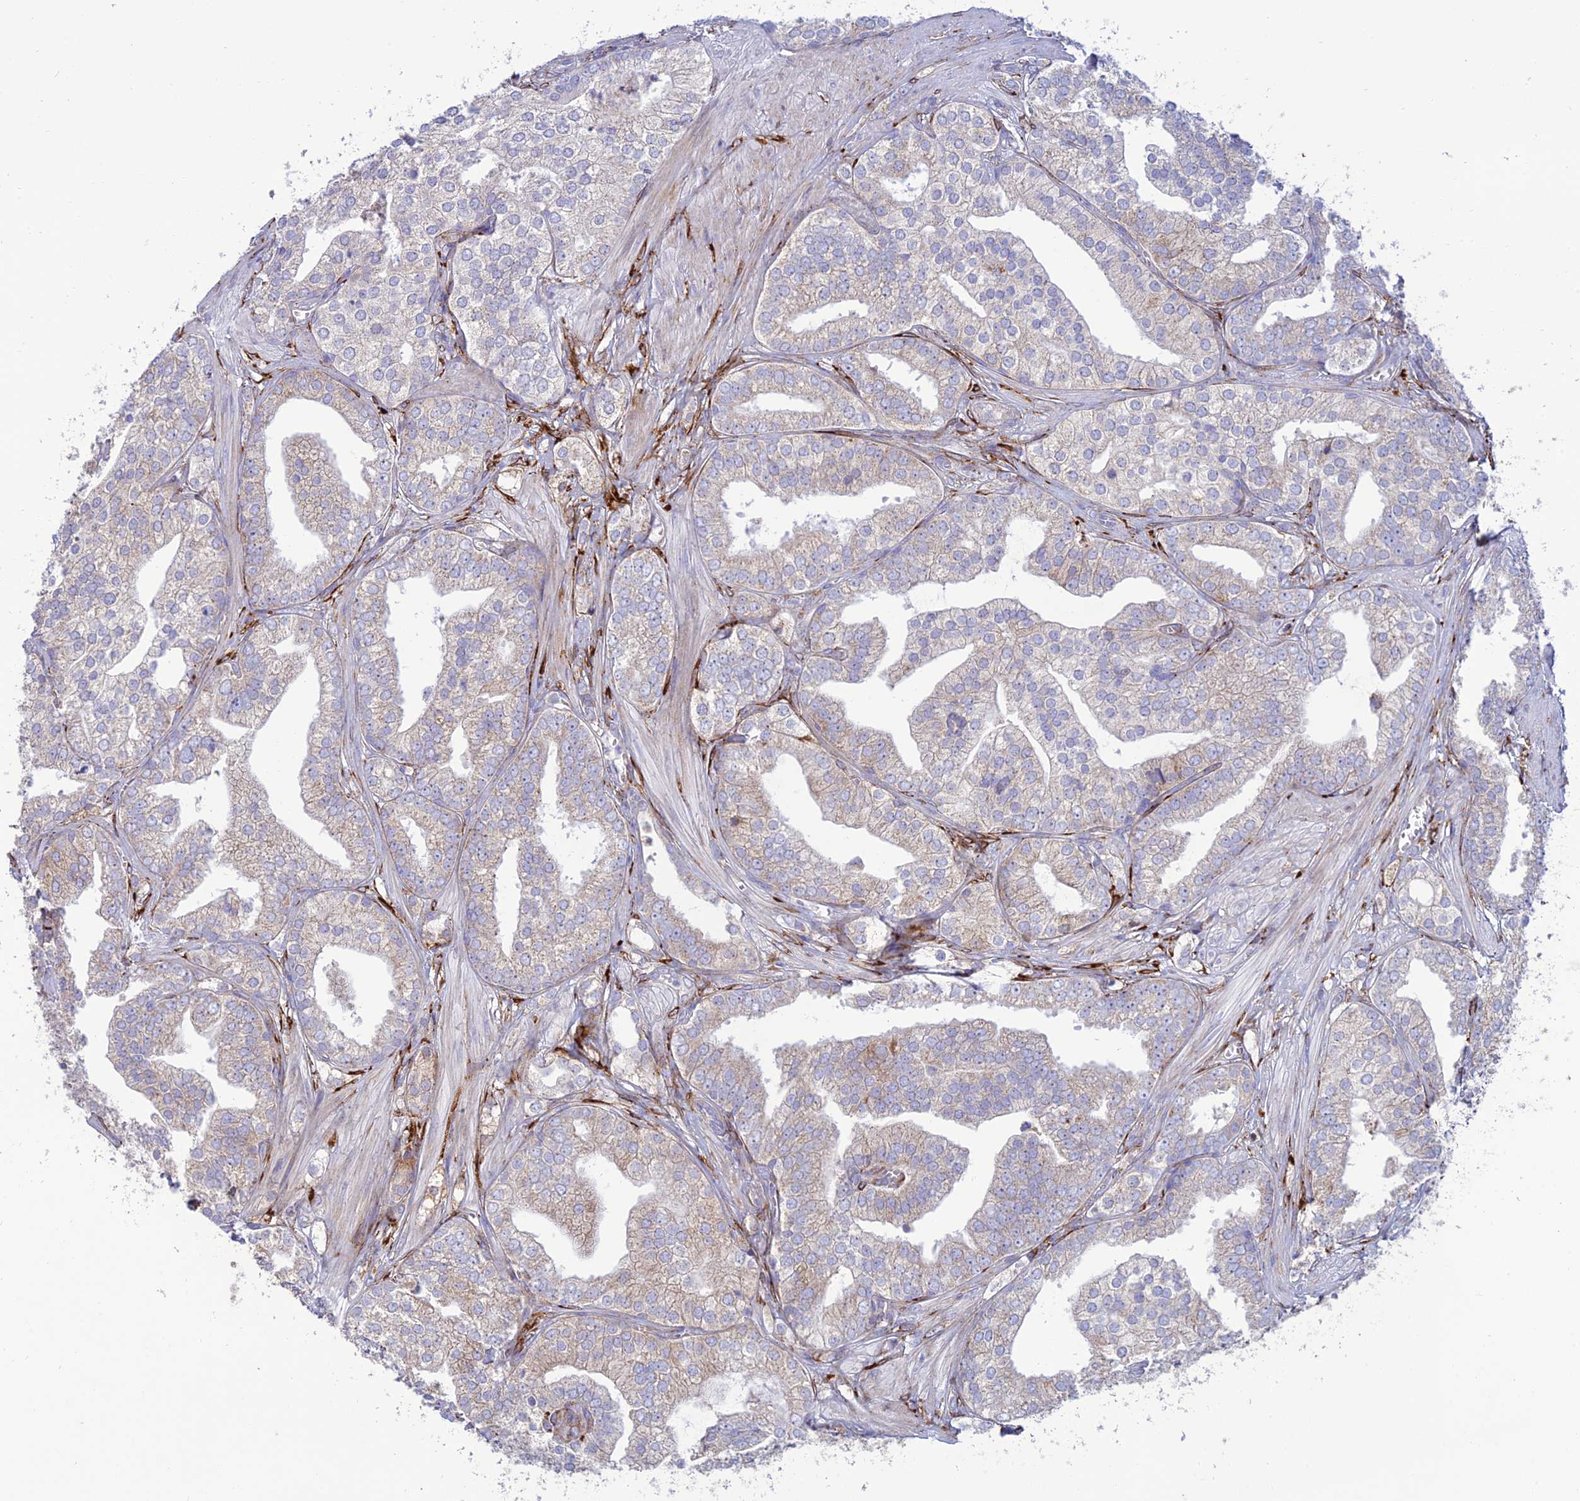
{"staining": {"intensity": "weak", "quantity": "<25%", "location": "cytoplasmic/membranous"}, "tissue": "prostate cancer", "cell_type": "Tumor cells", "image_type": "cancer", "snomed": [{"axis": "morphology", "description": "Adenocarcinoma, High grade"}, {"axis": "topography", "description": "Prostate"}], "caption": "Immunohistochemistry (IHC) of high-grade adenocarcinoma (prostate) demonstrates no staining in tumor cells.", "gene": "RCN3", "patient": {"sex": "male", "age": 50}}